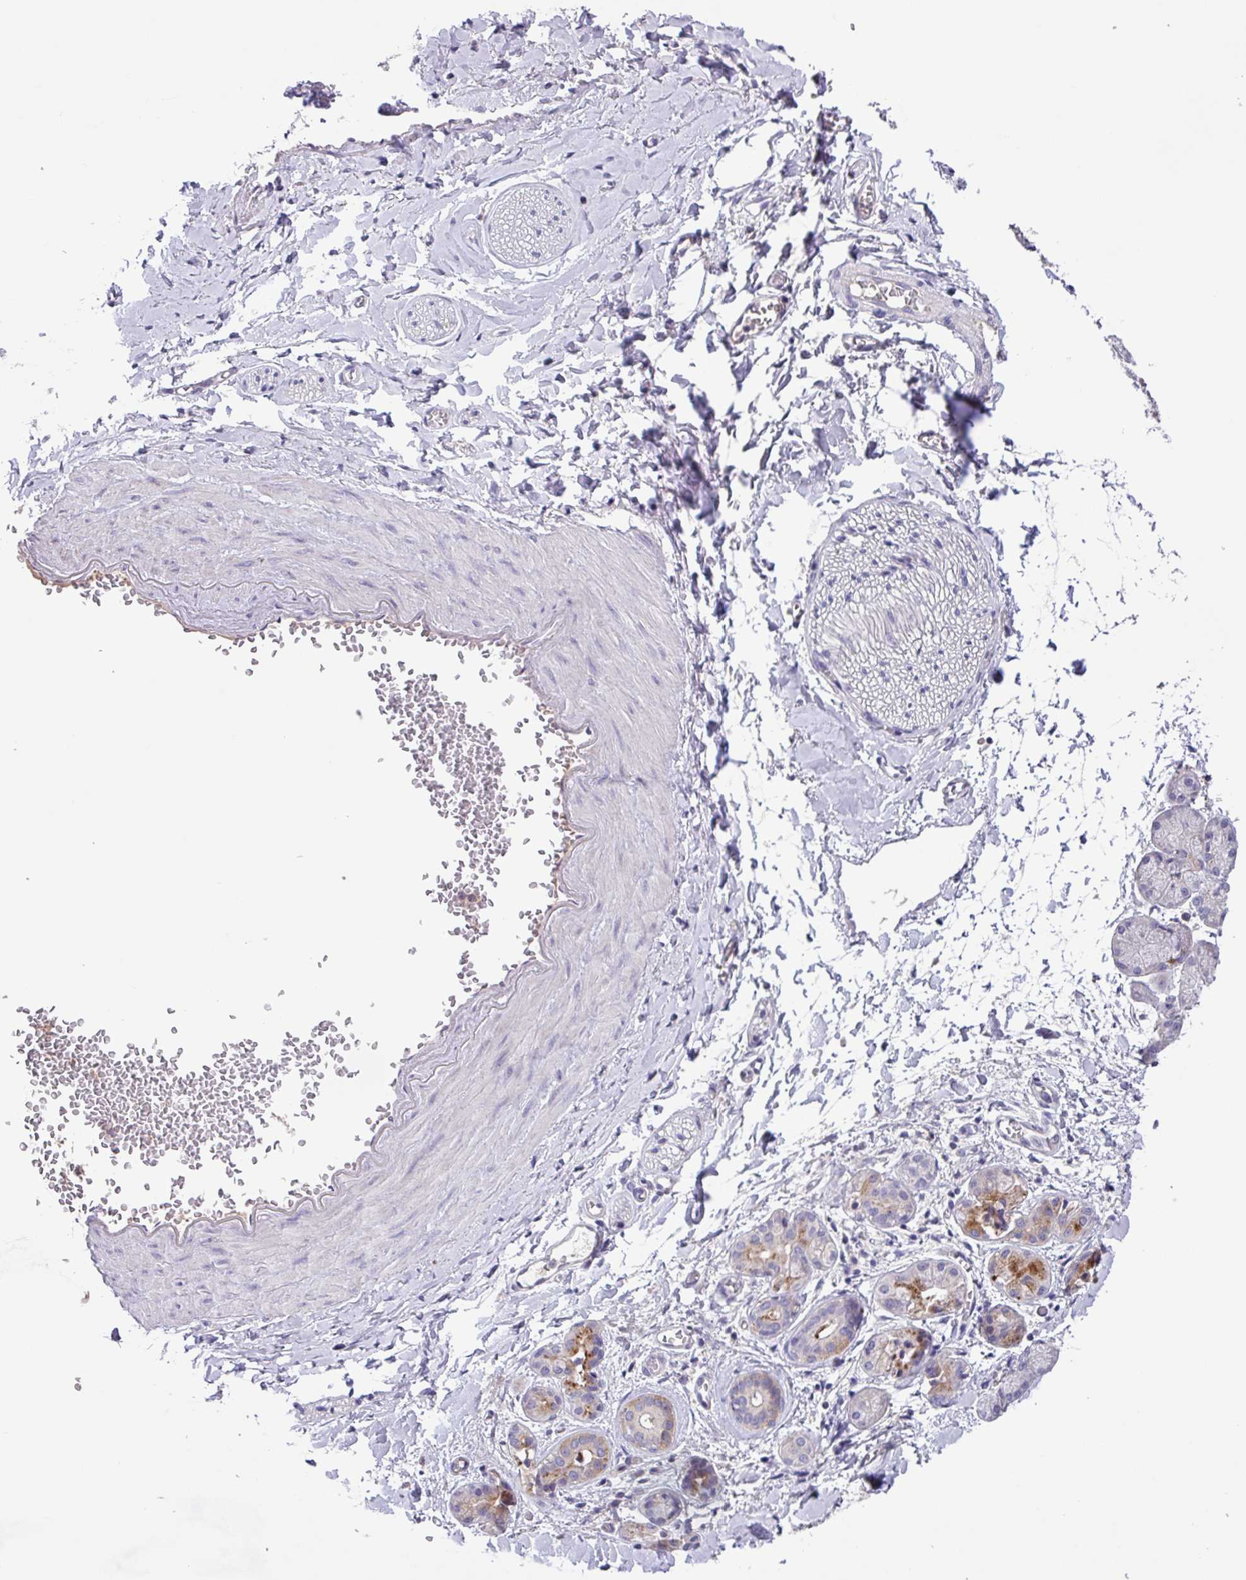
{"staining": {"intensity": "negative", "quantity": "none", "location": "none"}, "tissue": "adipose tissue", "cell_type": "Adipocytes", "image_type": "normal", "snomed": [{"axis": "morphology", "description": "Normal tissue, NOS"}, {"axis": "topography", "description": "Salivary gland"}, {"axis": "topography", "description": "Peripheral nerve tissue"}], "caption": "Adipose tissue stained for a protein using immunohistochemistry (IHC) exhibits no expression adipocytes.", "gene": "SFTPB", "patient": {"sex": "female", "age": 24}}